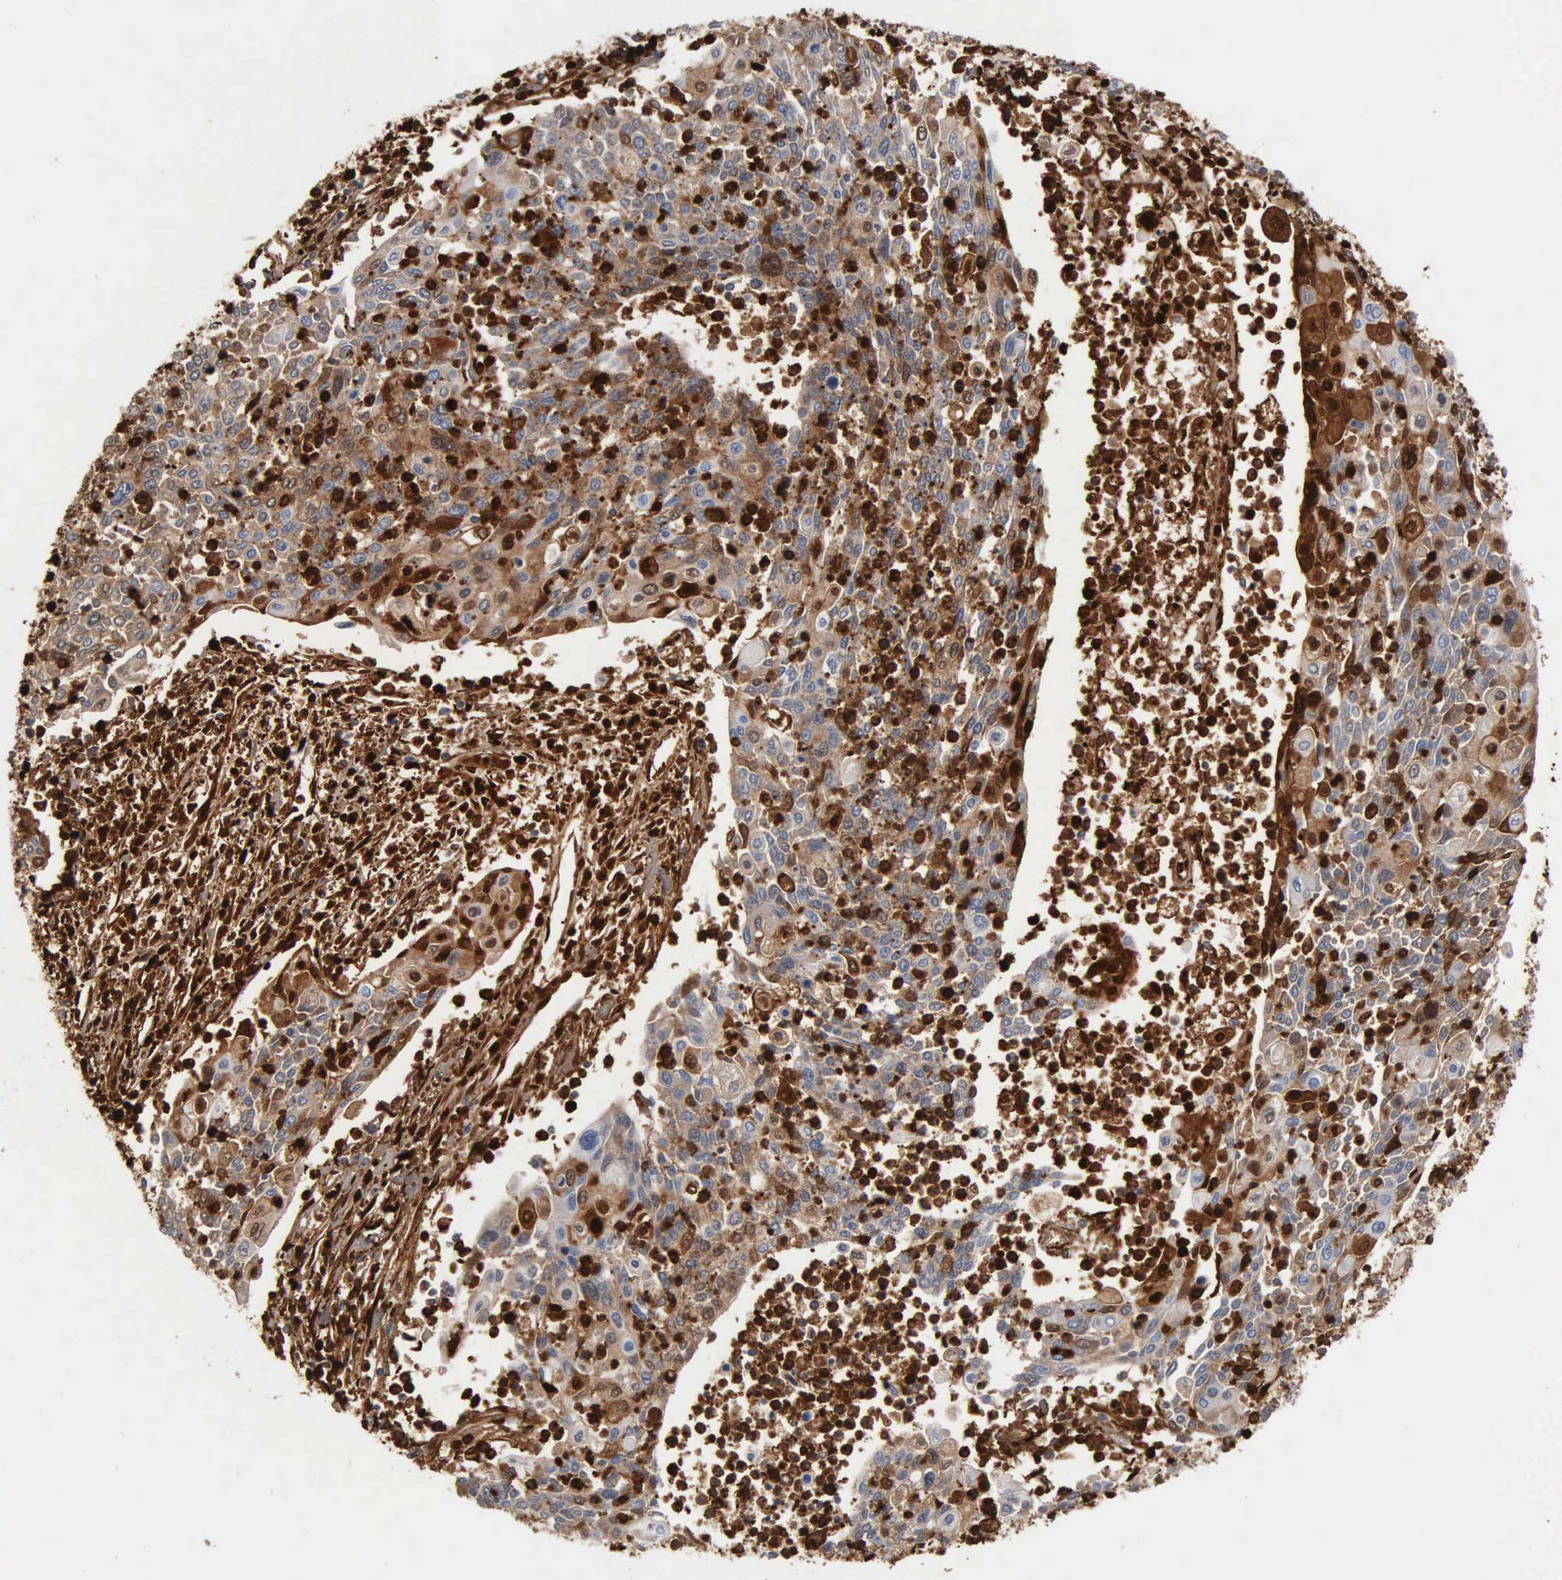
{"staining": {"intensity": "strong", "quantity": ">75%", "location": "cytoplasmic/membranous"}, "tissue": "cervical cancer", "cell_type": "Tumor cells", "image_type": "cancer", "snomed": [{"axis": "morphology", "description": "Squamous cell carcinoma, NOS"}, {"axis": "topography", "description": "Cervix"}], "caption": "Immunohistochemistry (IHC) photomicrograph of neoplastic tissue: squamous cell carcinoma (cervical) stained using immunohistochemistry (IHC) exhibits high levels of strong protein expression localized specifically in the cytoplasmic/membranous of tumor cells, appearing as a cytoplasmic/membranous brown color.", "gene": "FN1", "patient": {"sex": "female", "age": 40}}